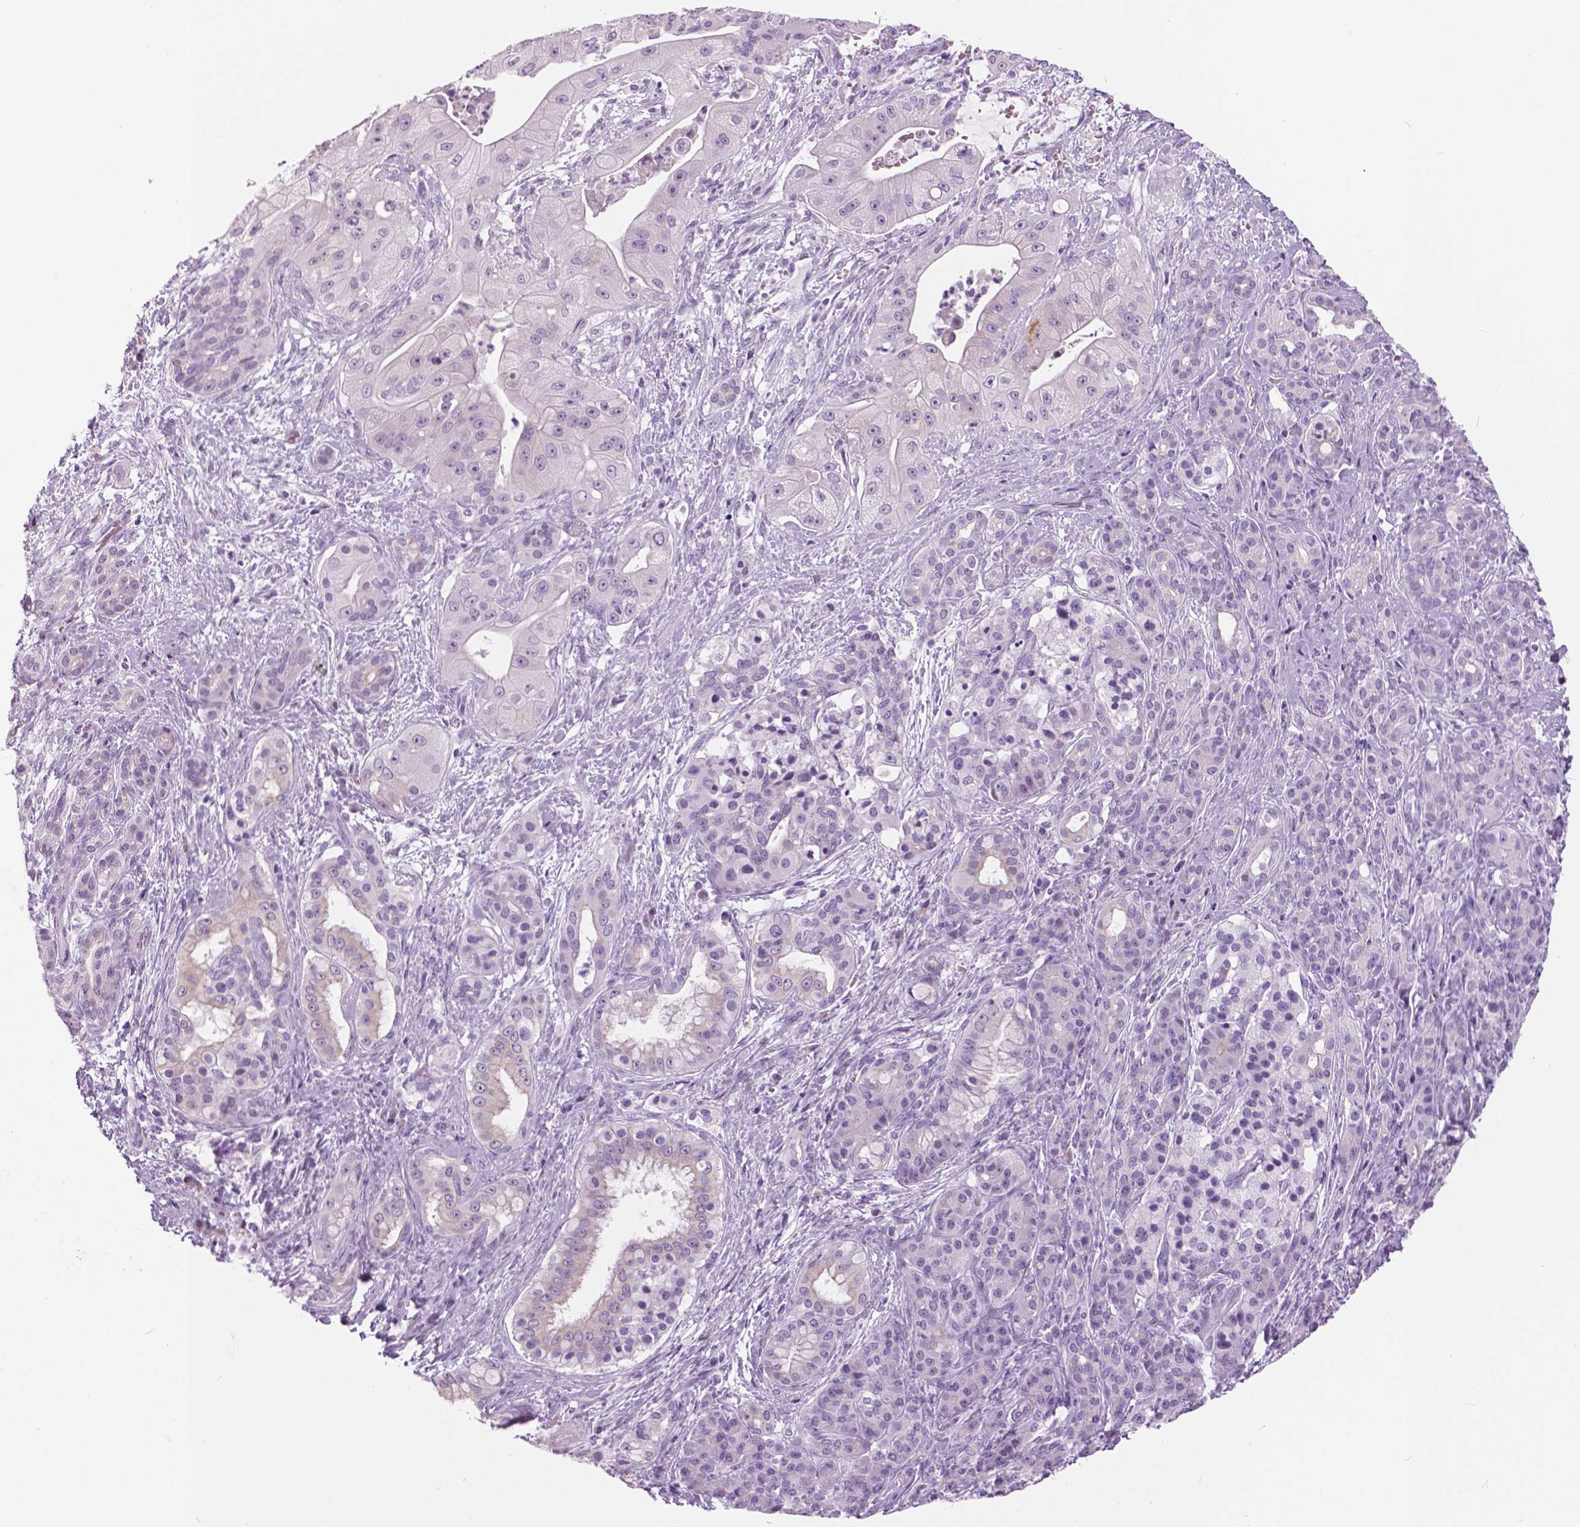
{"staining": {"intensity": "negative", "quantity": "none", "location": "none"}, "tissue": "pancreatic cancer", "cell_type": "Tumor cells", "image_type": "cancer", "snomed": [{"axis": "morphology", "description": "Normal tissue, NOS"}, {"axis": "morphology", "description": "Inflammation, NOS"}, {"axis": "morphology", "description": "Adenocarcinoma, NOS"}, {"axis": "topography", "description": "Pancreas"}], "caption": "High magnification brightfield microscopy of adenocarcinoma (pancreatic) stained with DAB (3,3'-diaminobenzidine) (brown) and counterstained with hematoxylin (blue): tumor cells show no significant positivity. The staining was performed using DAB (3,3'-diaminobenzidine) to visualize the protein expression in brown, while the nuclei were stained in blue with hematoxylin (Magnification: 20x).", "gene": "MYOM1", "patient": {"sex": "male", "age": 57}}